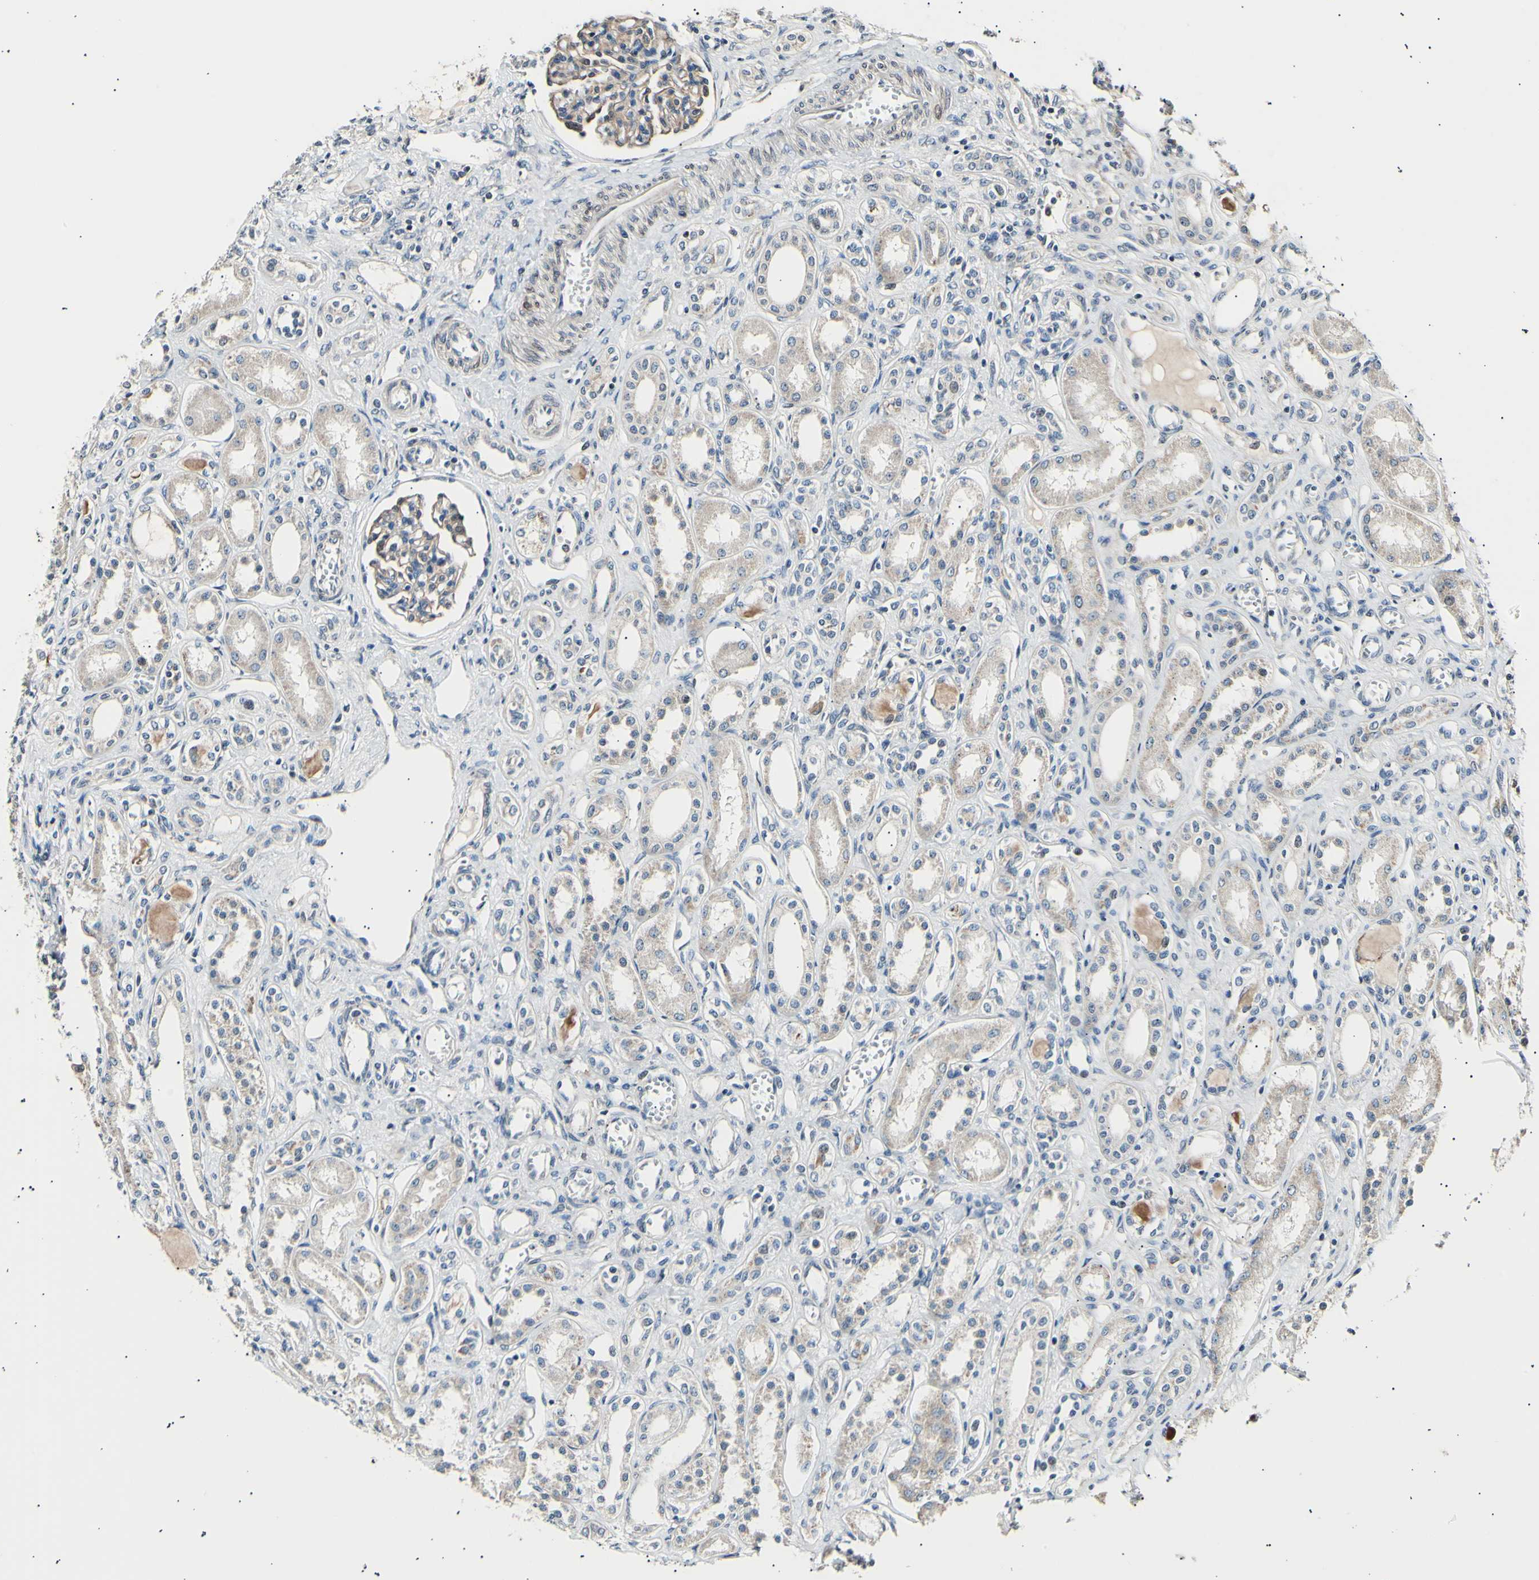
{"staining": {"intensity": "moderate", "quantity": ">75%", "location": "cytoplasmic/membranous"}, "tissue": "kidney", "cell_type": "Cells in glomeruli", "image_type": "normal", "snomed": [{"axis": "morphology", "description": "Normal tissue, NOS"}, {"axis": "topography", "description": "Kidney"}], "caption": "Immunohistochemical staining of unremarkable kidney displays moderate cytoplasmic/membranous protein positivity in about >75% of cells in glomeruli. The protein is stained brown, and the nuclei are stained in blue (DAB (3,3'-diaminobenzidine) IHC with brightfield microscopy, high magnification).", "gene": "ITGA6", "patient": {"sex": "male", "age": 7}}